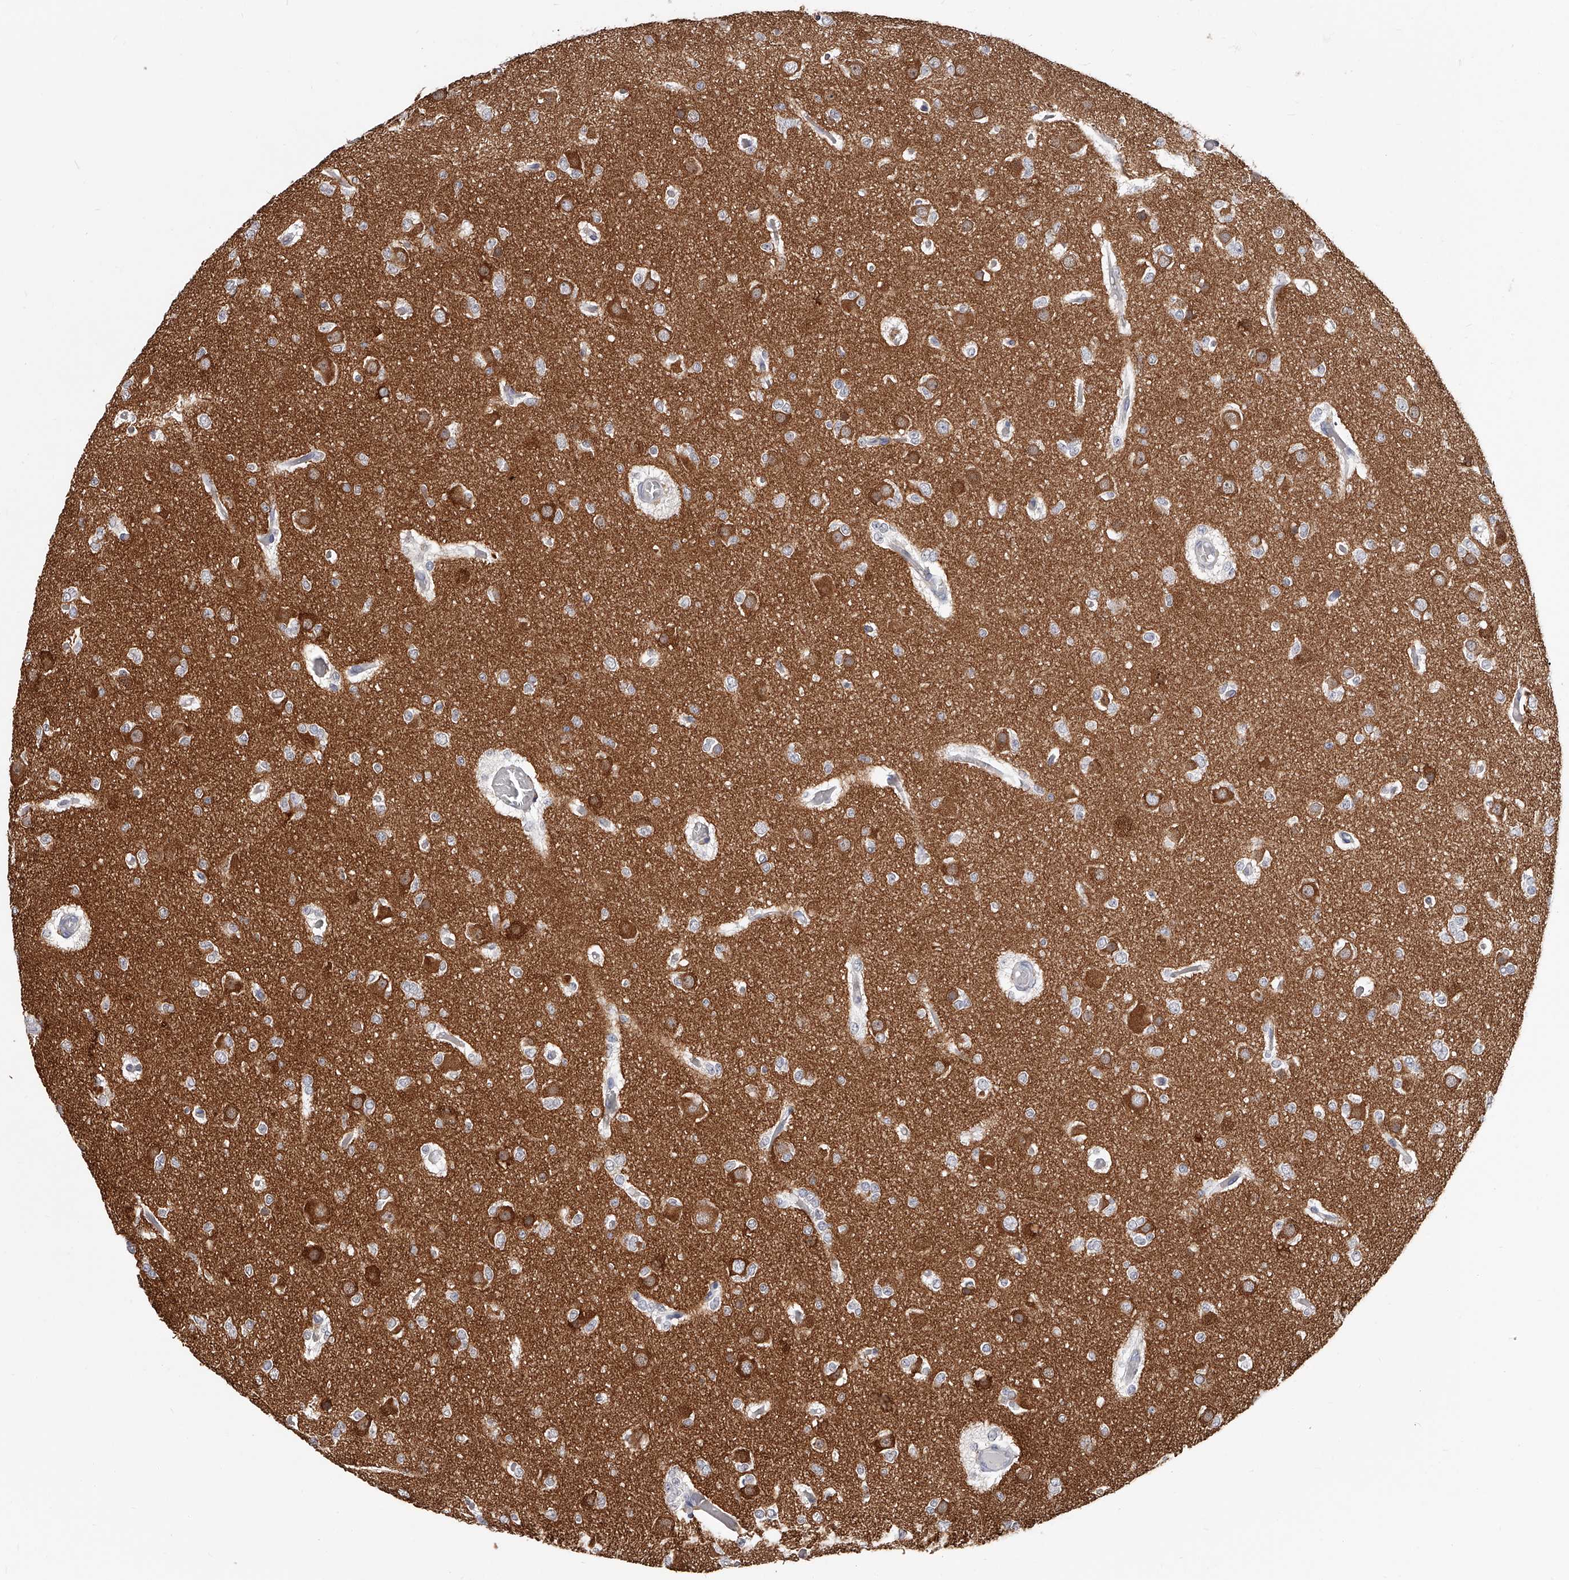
{"staining": {"intensity": "negative", "quantity": "none", "location": "none"}, "tissue": "glioma", "cell_type": "Tumor cells", "image_type": "cancer", "snomed": [{"axis": "morphology", "description": "Glioma, malignant, Low grade"}, {"axis": "topography", "description": "Brain"}], "caption": "A high-resolution micrograph shows immunohistochemistry staining of glioma, which demonstrates no significant positivity in tumor cells.", "gene": "PACSIN1", "patient": {"sex": "female", "age": 22}}